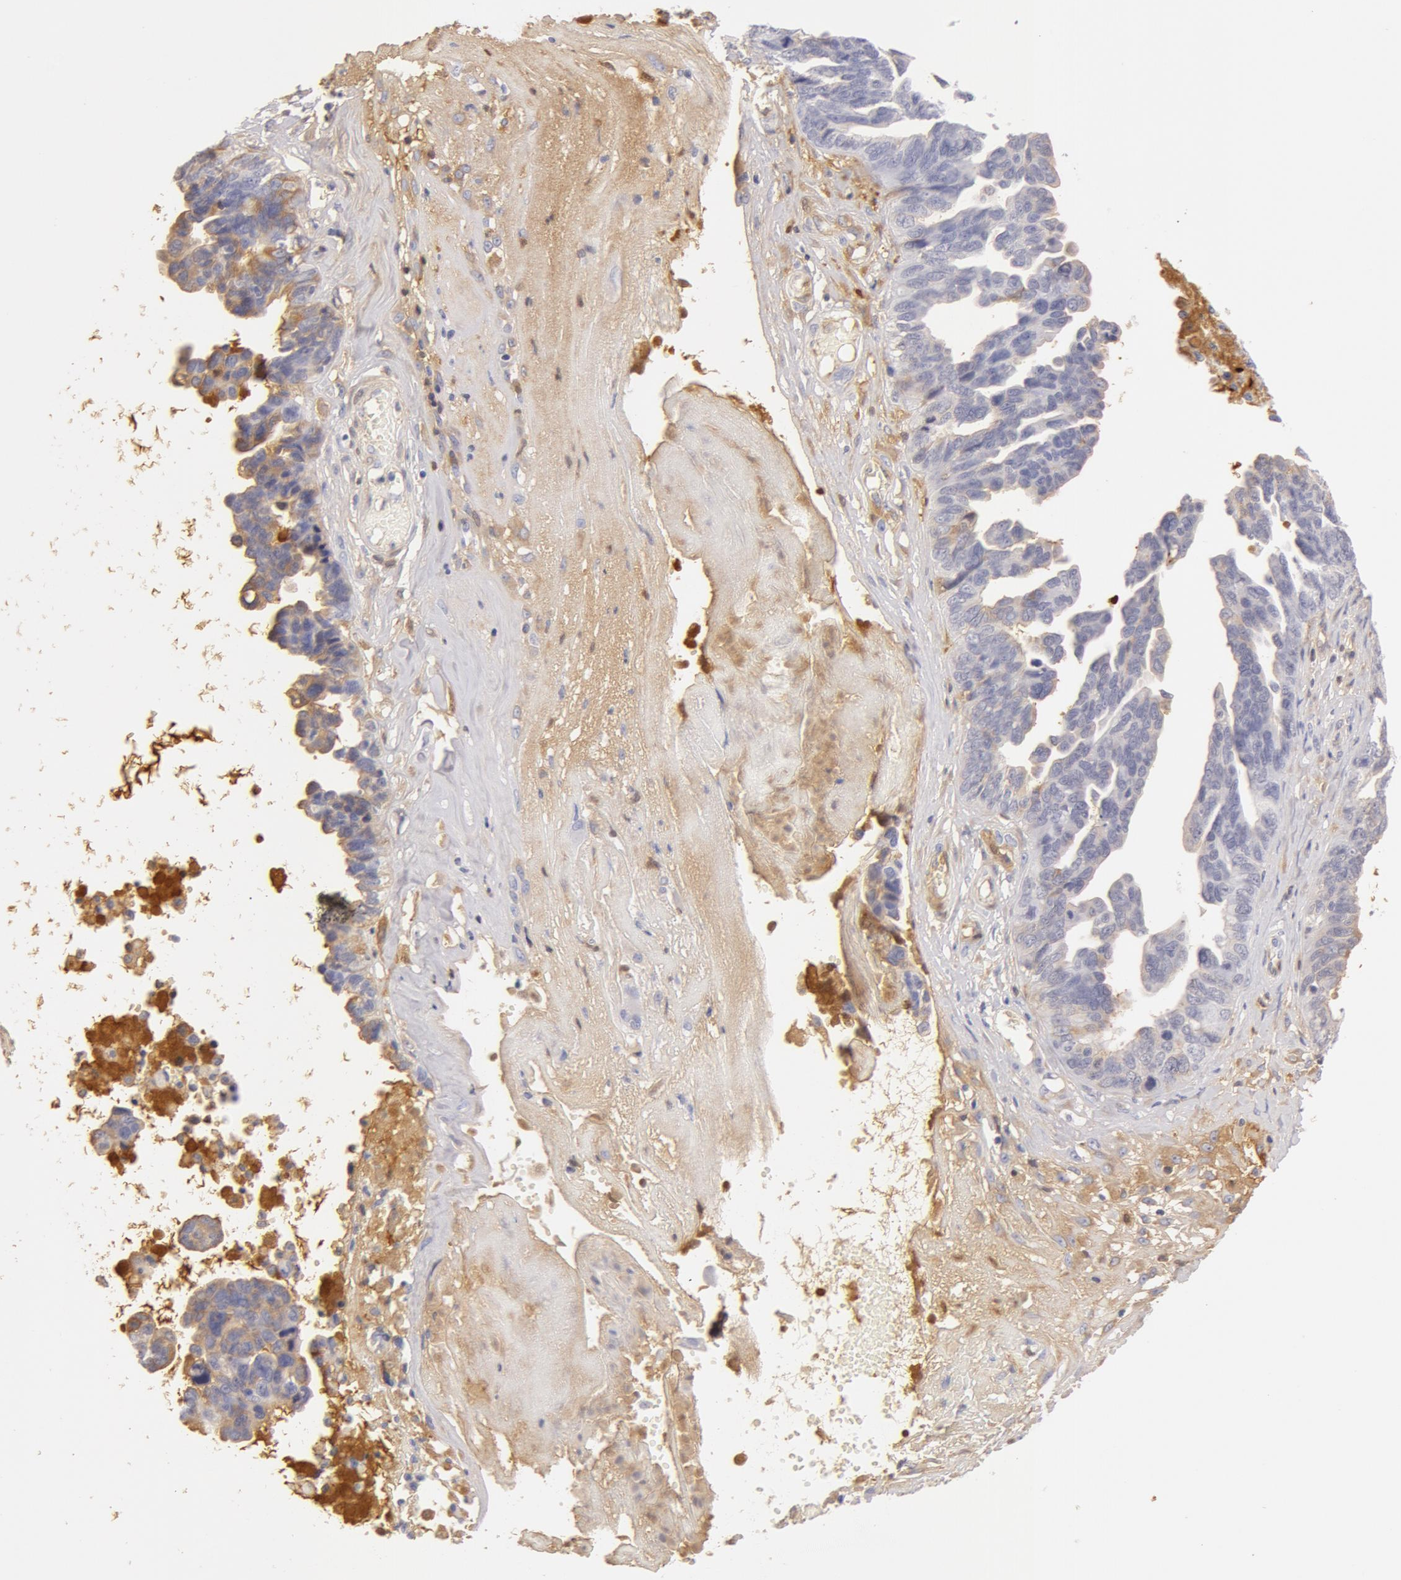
{"staining": {"intensity": "negative", "quantity": "none", "location": "none"}, "tissue": "ovarian cancer", "cell_type": "Tumor cells", "image_type": "cancer", "snomed": [{"axis": "morphology", "description": "Cystadenocarcinoma, serous, NOS"}, {"axis": "topography", "description": "Ovary"}], "caption": "An immunohistochemistry photomicrograph of ovarian cancer is shown. There is no staining in tumor cells of ovarian cancer. (DAB (3,3'-diaminobenzidine) IHC with hematoxylin counter stain).", "gene": "AHSG", "patient": {"sex": "female", "age": 64}}